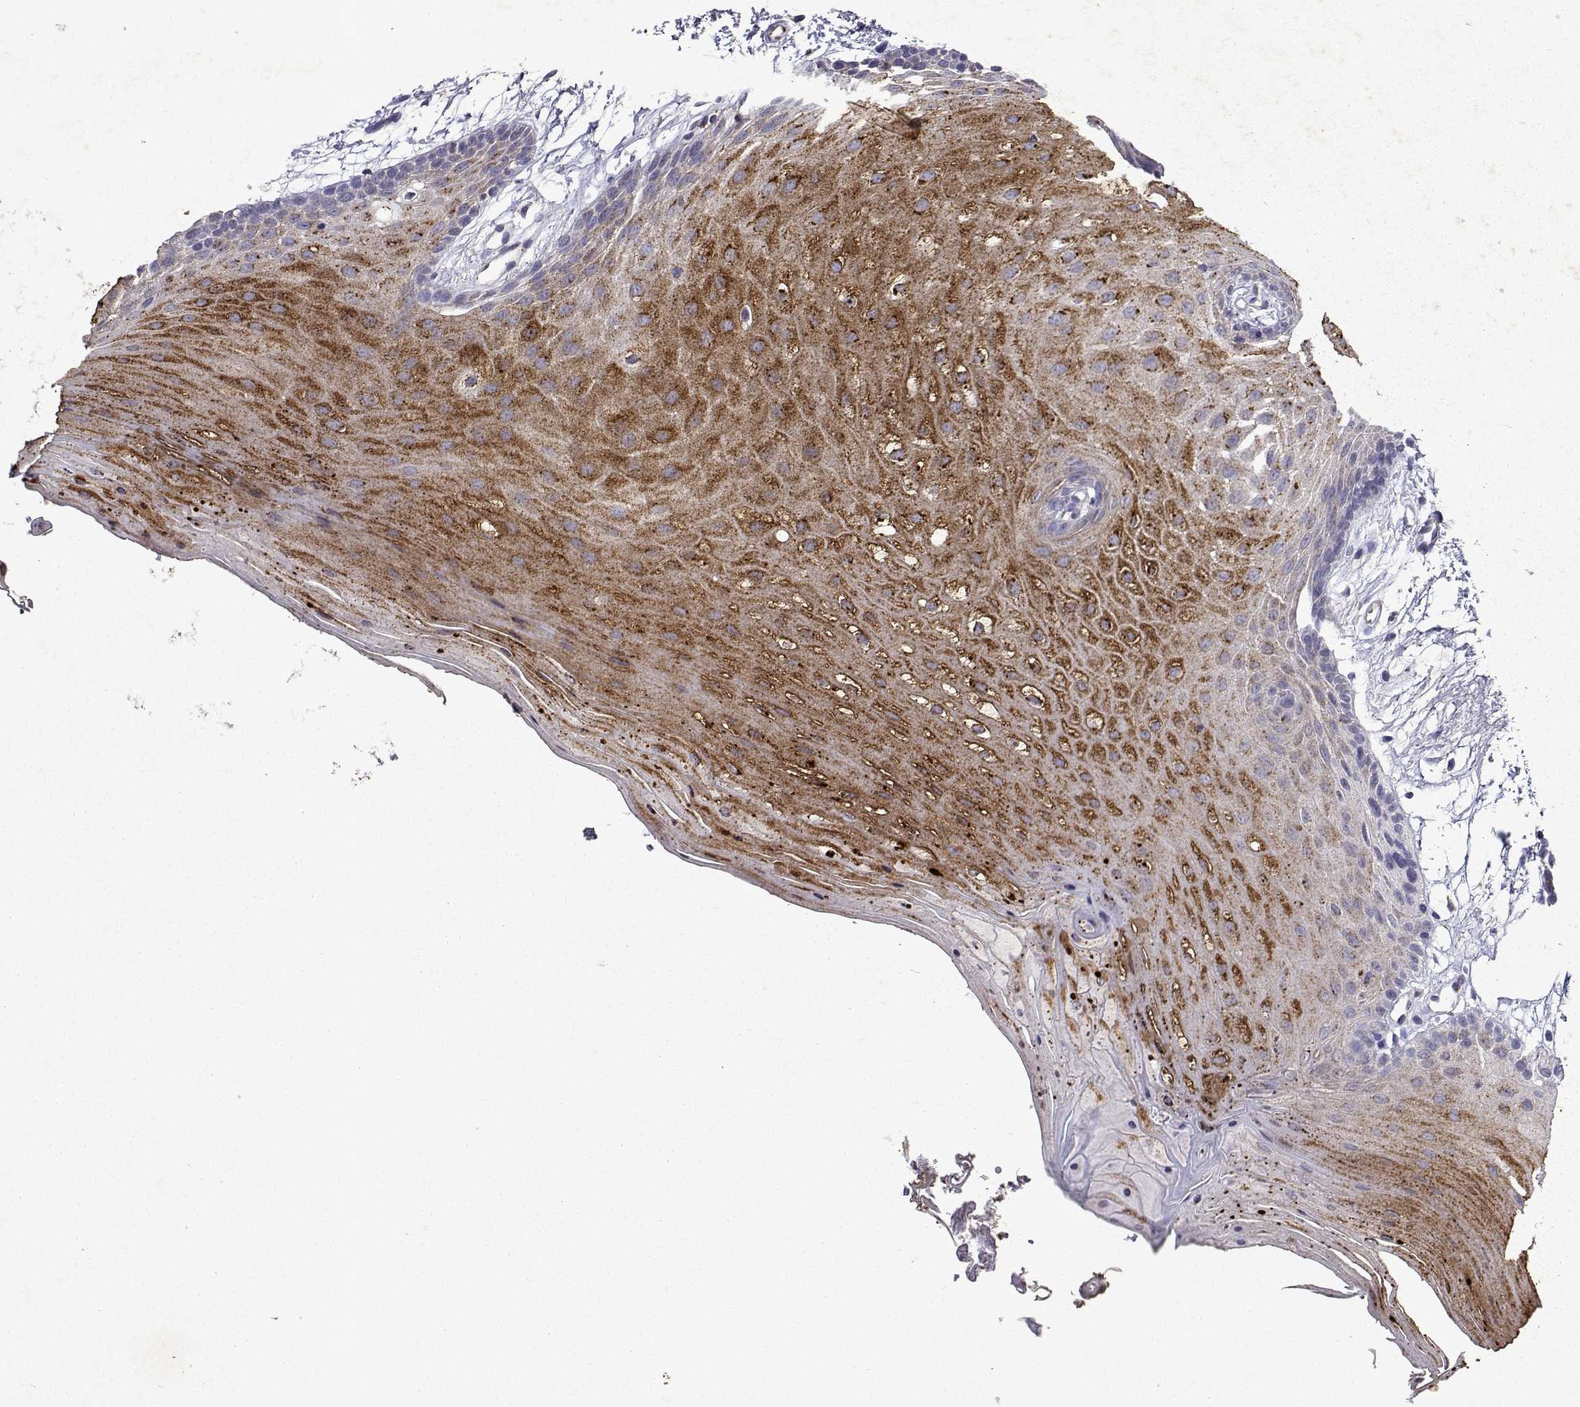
{"staining": {"intensity": "moderate", "quantity": "25%-75%", "location": "cytoplasmic/membranous"}, "tissue": "oral mucosa", "cell_type": "Squamous epithelial cells", "image_type": "normal", "snomed": [{"axis": "morphology", "description": "Normal tissue, NOS"}, {"axis": "morphology", "description": "Squamous cell carcinoma, NOS"}, {"axis": "topography", "description": "Oral tissue"}, {"axis": "topography", "description": "Tounge, NOS"}, {"axis": "topography", "description": "Head-Neck"}], "caption": "The image shows immunohistochemical staining of unremarkable oral mucosa. There is moderate cytoplasmic/membranous expression is identified in about 25%-75% of squamous epithelial cells. (DAB IHC with brightfield microscopy, high magnification).", "gene": "DUSP28", "patient": {"sex": "male", "age": 62}}